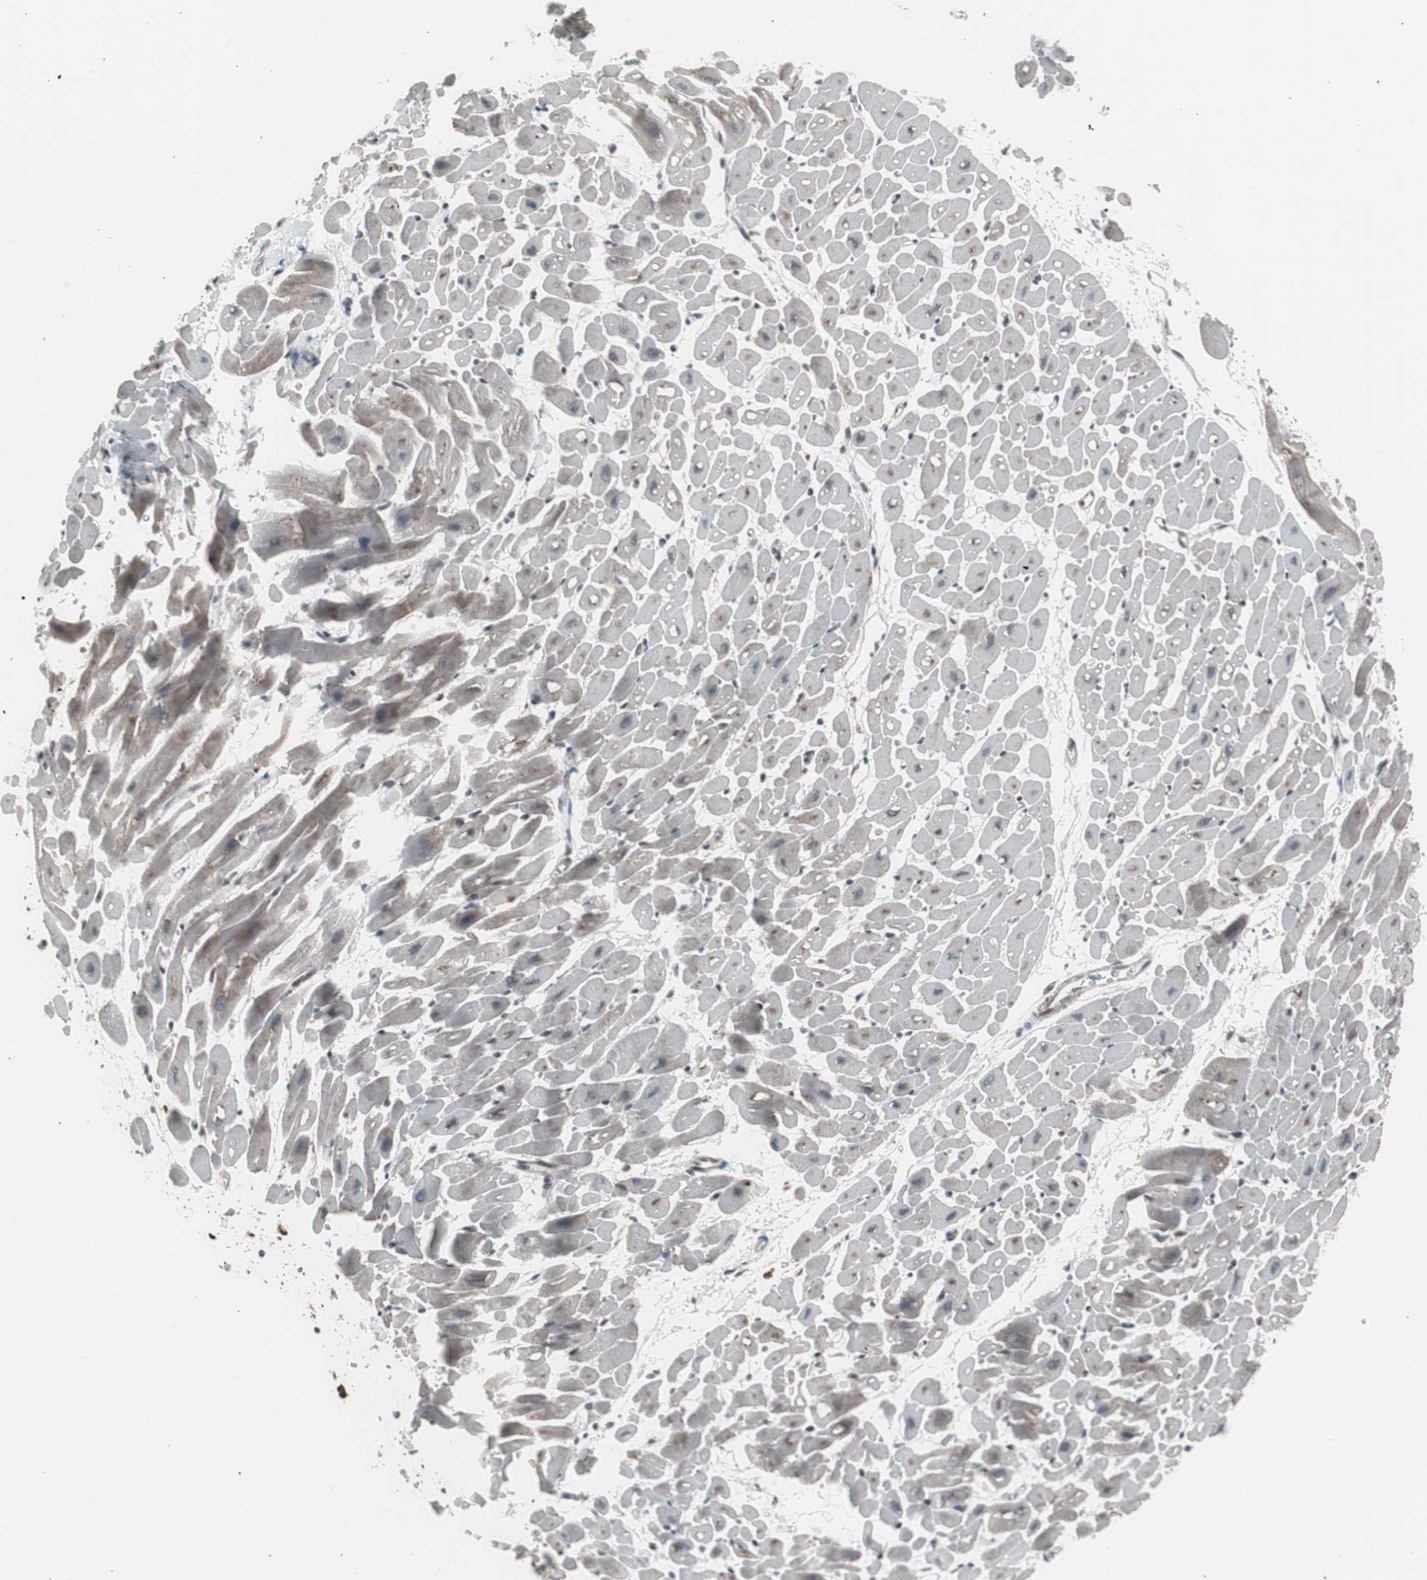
{"staining": {"intensity": "moderate", "quantity": "<25%", "location": "cytoplasmic/membranous"}, "tissue": "heart muscle", "cell_type": "Cardiomyocytes", "image_type": "normal", "snomed": [{"axis": "morphology", "description": "Normal tissue, NOS"}, {"axis": "topography", "description": "Heart"}], "caption": "A micrograph of heart muscle stained for a protein shows moderate cytoplasmic/membranous brown staining in cardiomyocytes.", "gene": "RXRA", "patient": {"sex": "male", "age": 45}}